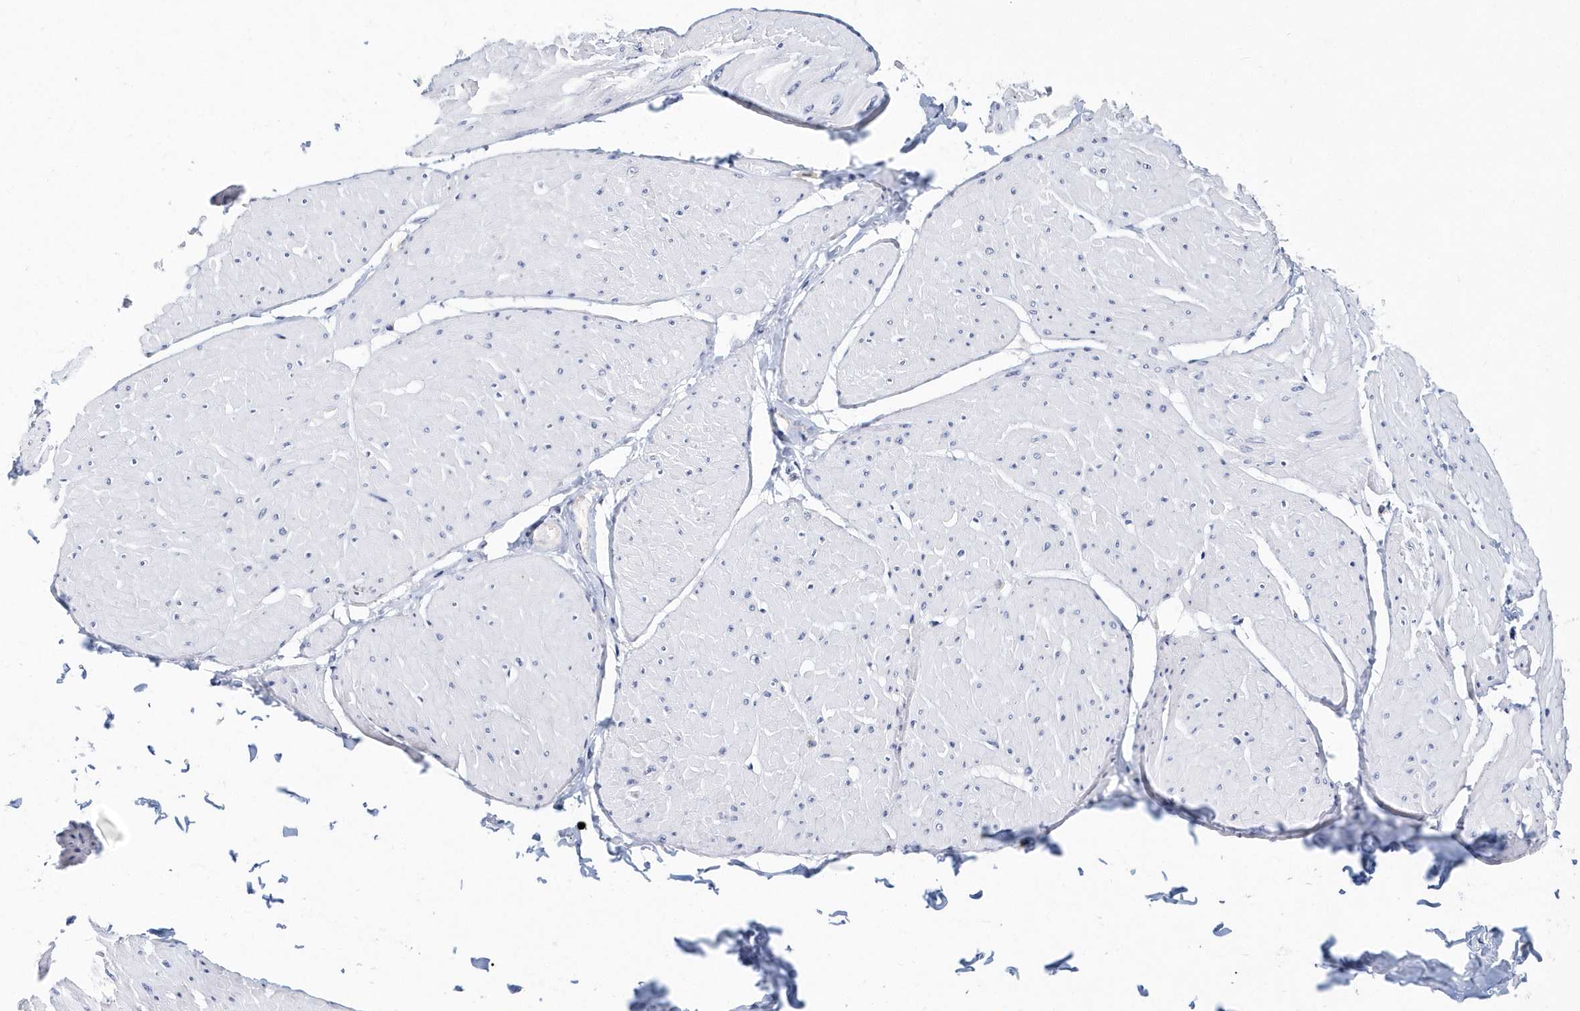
{"staining": {"intensity": "negative", "quantity": "none", "location": "none"}, "tissue": "smooth muscle", "cell_type": "Smooth muscle cells", "image_type": "normal", "snomed": [{"axis": "morphology", "description": "Urothelial carcinoma, High grade"}, {"axis": "topography", "description": "Urinary bladder"}], "caption": "Immunohistochemical staining of unremarkable human smooth muscle displays no significant staining in smooth muscle cells. The staining is performed using DAB (3,3'-diaminobenzidine) brown chromogen with nuclei counter-stained in using hematoxylin.", "gene": "ITGA2B", "patient": {"sex": "male", "age": 46}}